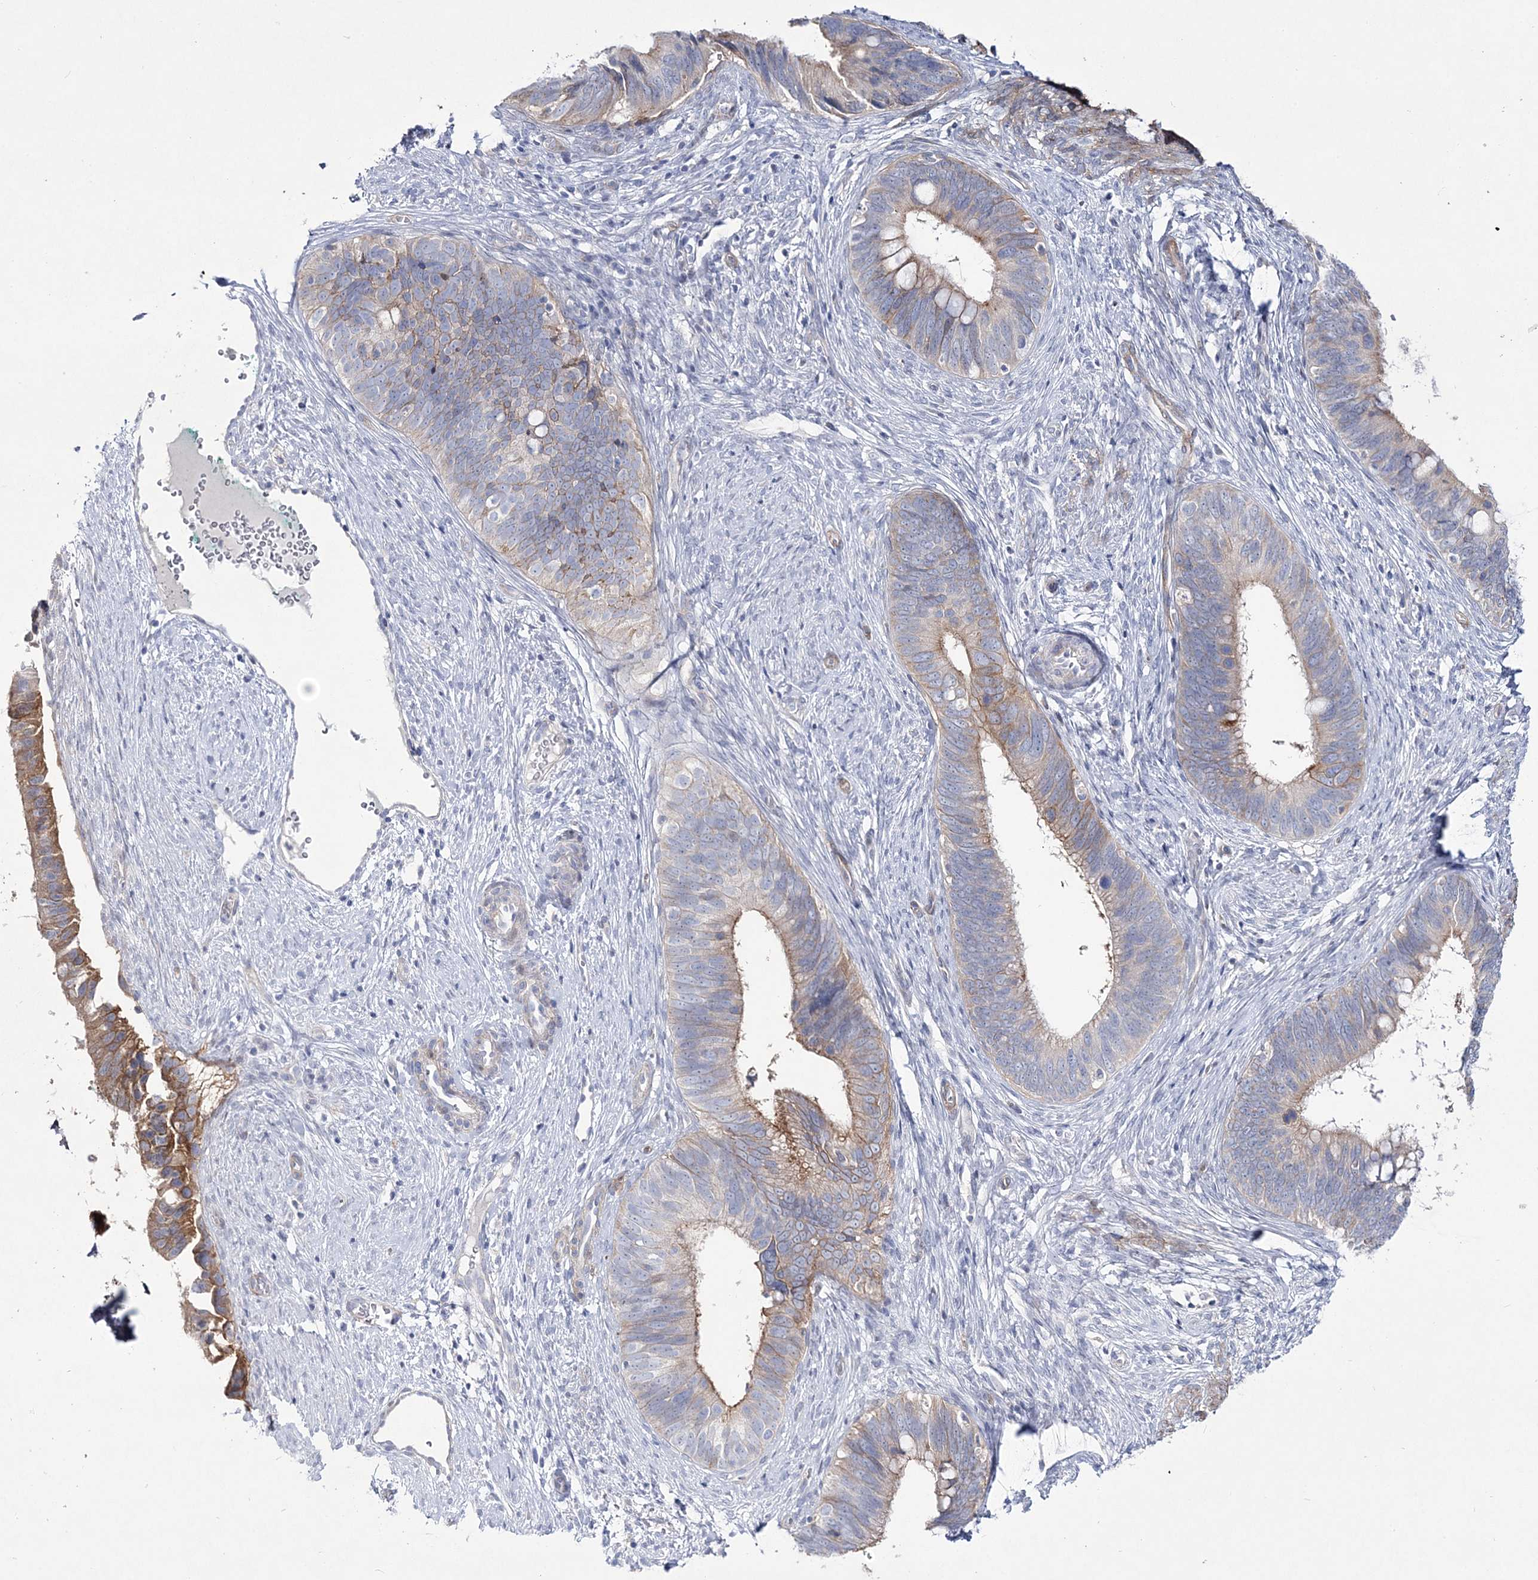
{"staining": {"intensity": "moderate", "quantity": "<25%", "location": "cytoplasmic/membranous"}, "tissue": "cervical cancer", "cell_type": "Tumor cells", "image_type": "cancer", "snomed": [{"axis": "morphology", "description": "Adenocarcinoma, NOS"}, {"axis": "topography", "description": "Cervix"}], "caption": "There is low levels of moderate cytoplasmic/membranous staining in tumor cells of adenocarcinoma (cervical), as demonstrated by immunohistochemical staining (brown color).", "gene": "ANO1", "patient": {"sex": "female", "age": 42}}